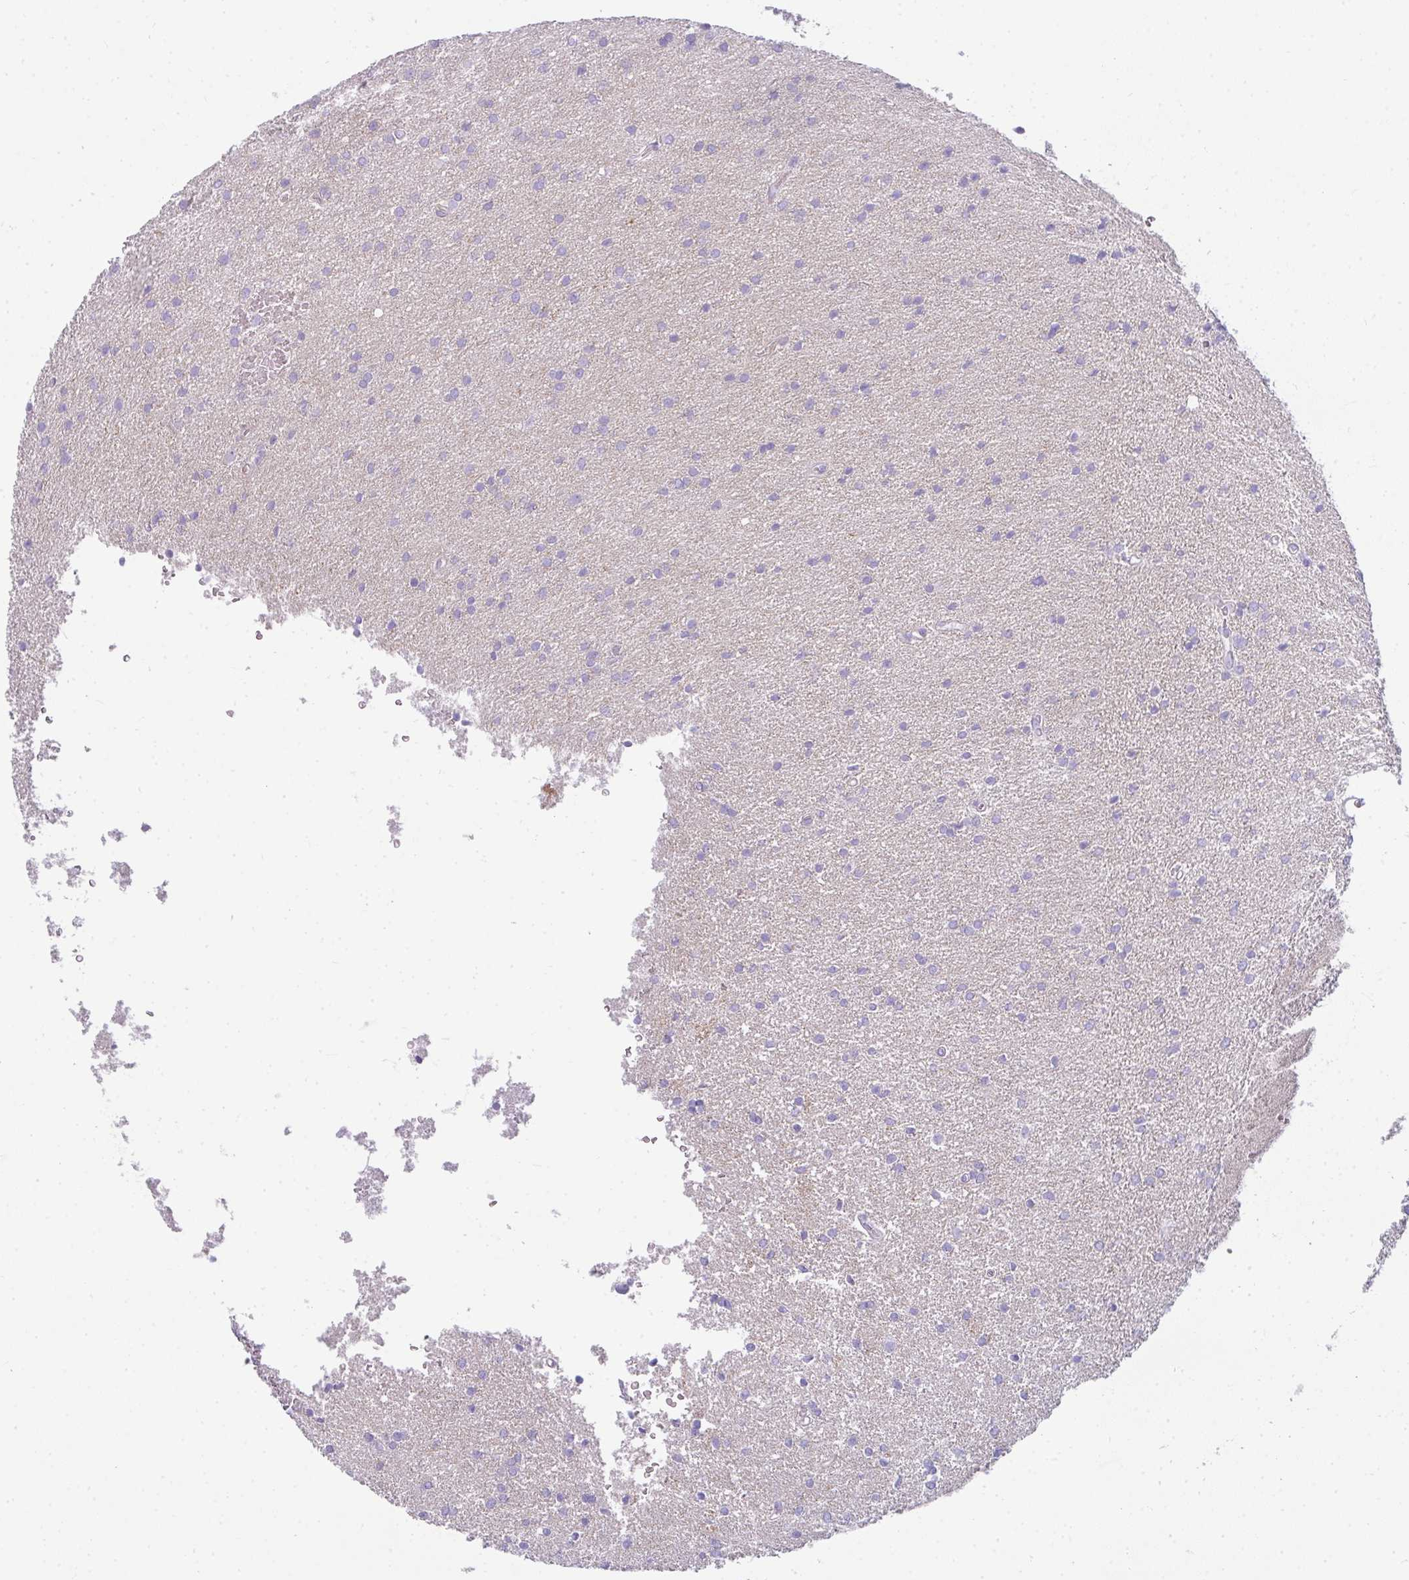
{"staining": {"intensity": "negative", "quantity": "none", "location": "none"}, "tissue": "glioma", "cell_type": "Tumor cells", "image_type": "cancer", "snomed": [{"axis": "morphology", "description": "Glioma, malignant, Low grade"}, {"axis": "topography", "description": "Brain"}], "caption": "Immunohistochemical staining of human glioma displays no significant expression in tumor cells.", "gene": "CDRT15", "patient": {"sex": "female", "age": 34}}